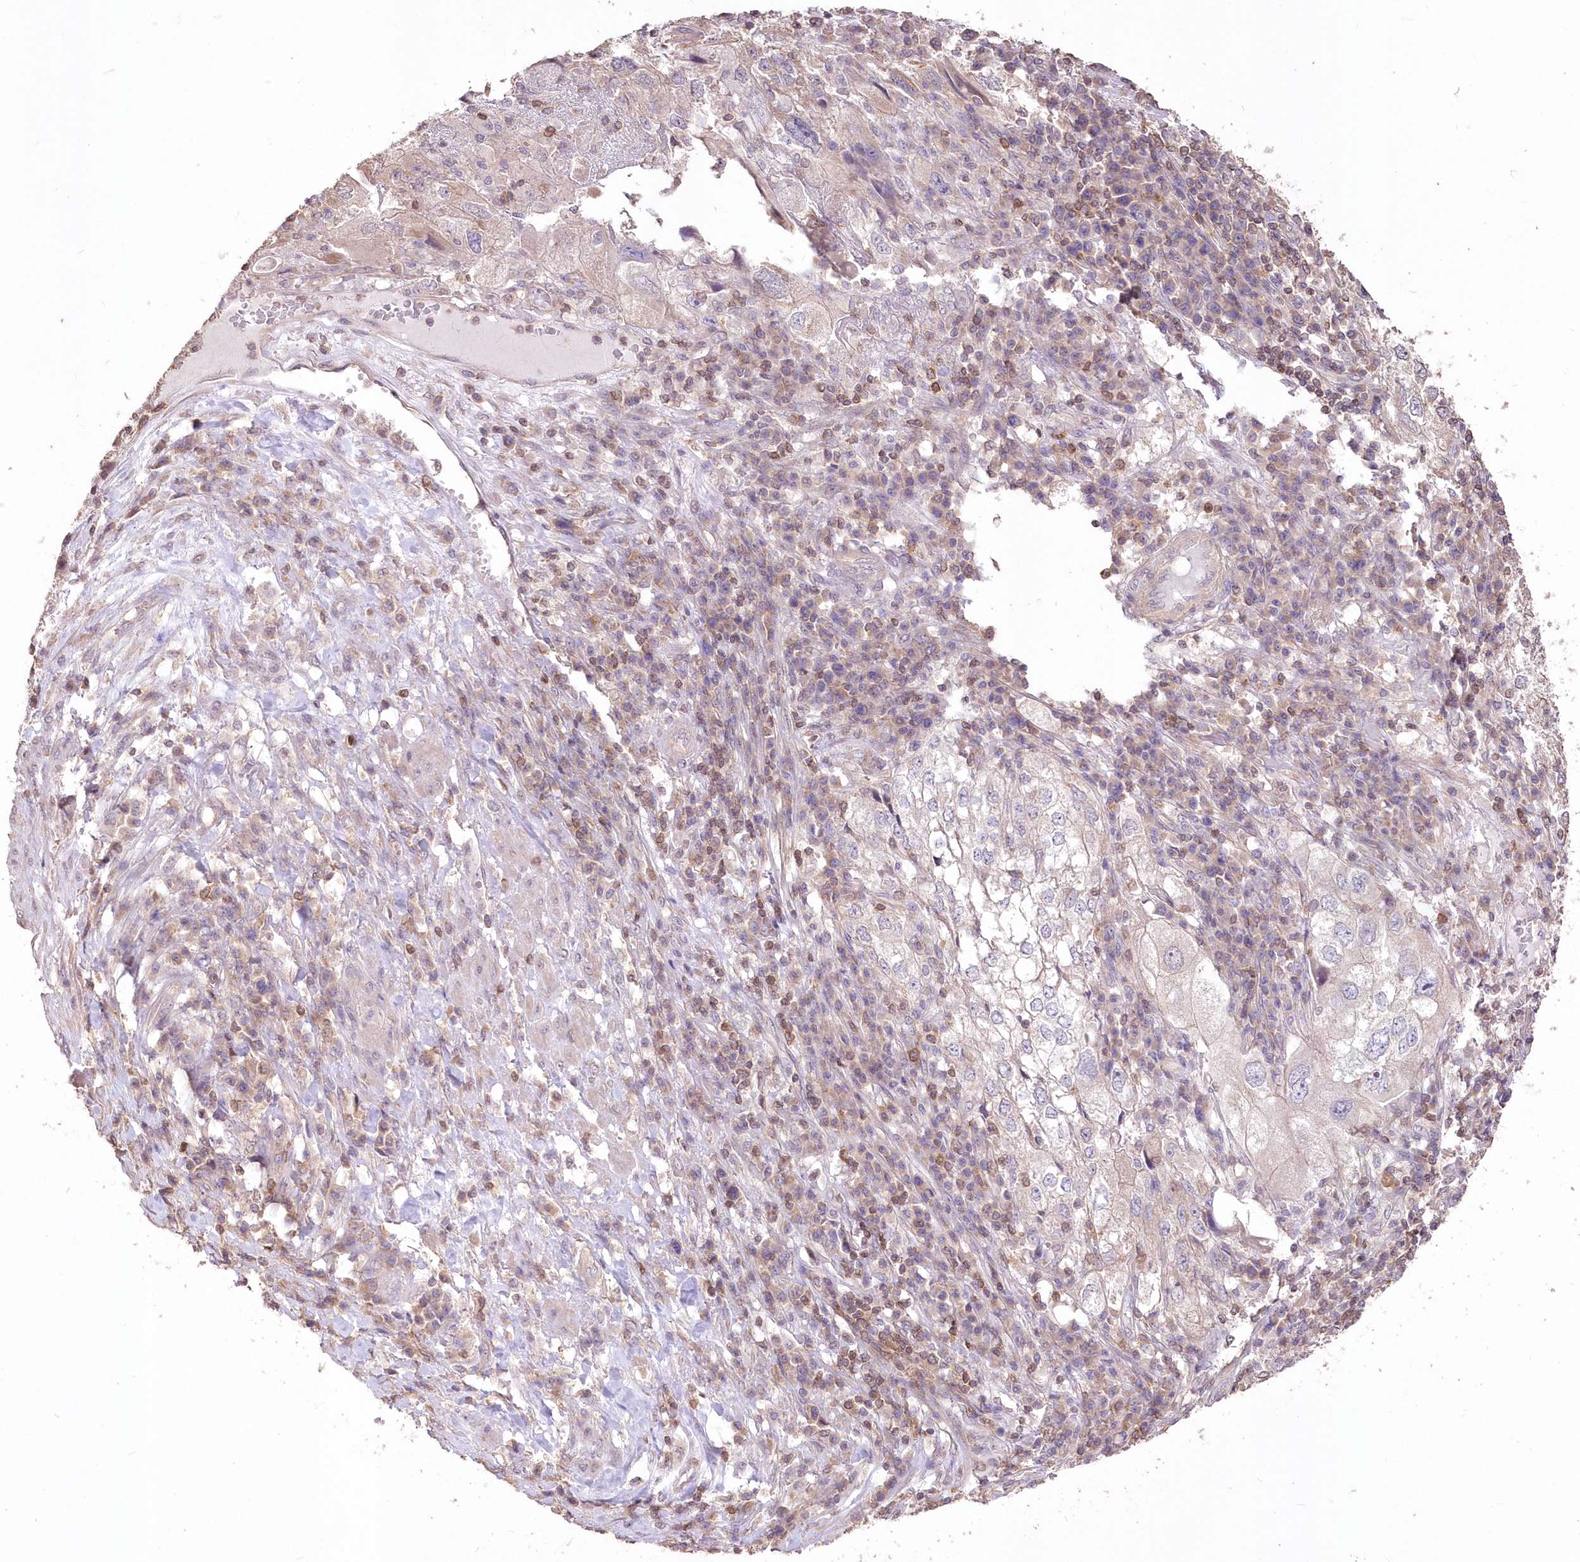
{"staining": {"intensity": "weak", "quantity": "<25%", "location": "nuclear"}, "tissue": "endometrial cancer", "cell_type": "Tumor cells", "image_type": "cancer", "snomed": [{"axis": "morphology", "description": "Adenocarcinoma, NOS"}, {"axis": "topography", "description": "Endometrium"}], "caption": "A high-resolution image shows immunohistochemistry (IHC) staining of endometrial cancer, which demonstrates no significant expression in tumor cells. (Immunohistochemistry, brightfield microscopy, high magnification).", "gene": "STK17B", "patient": {"sex": "female", "age": 49}}